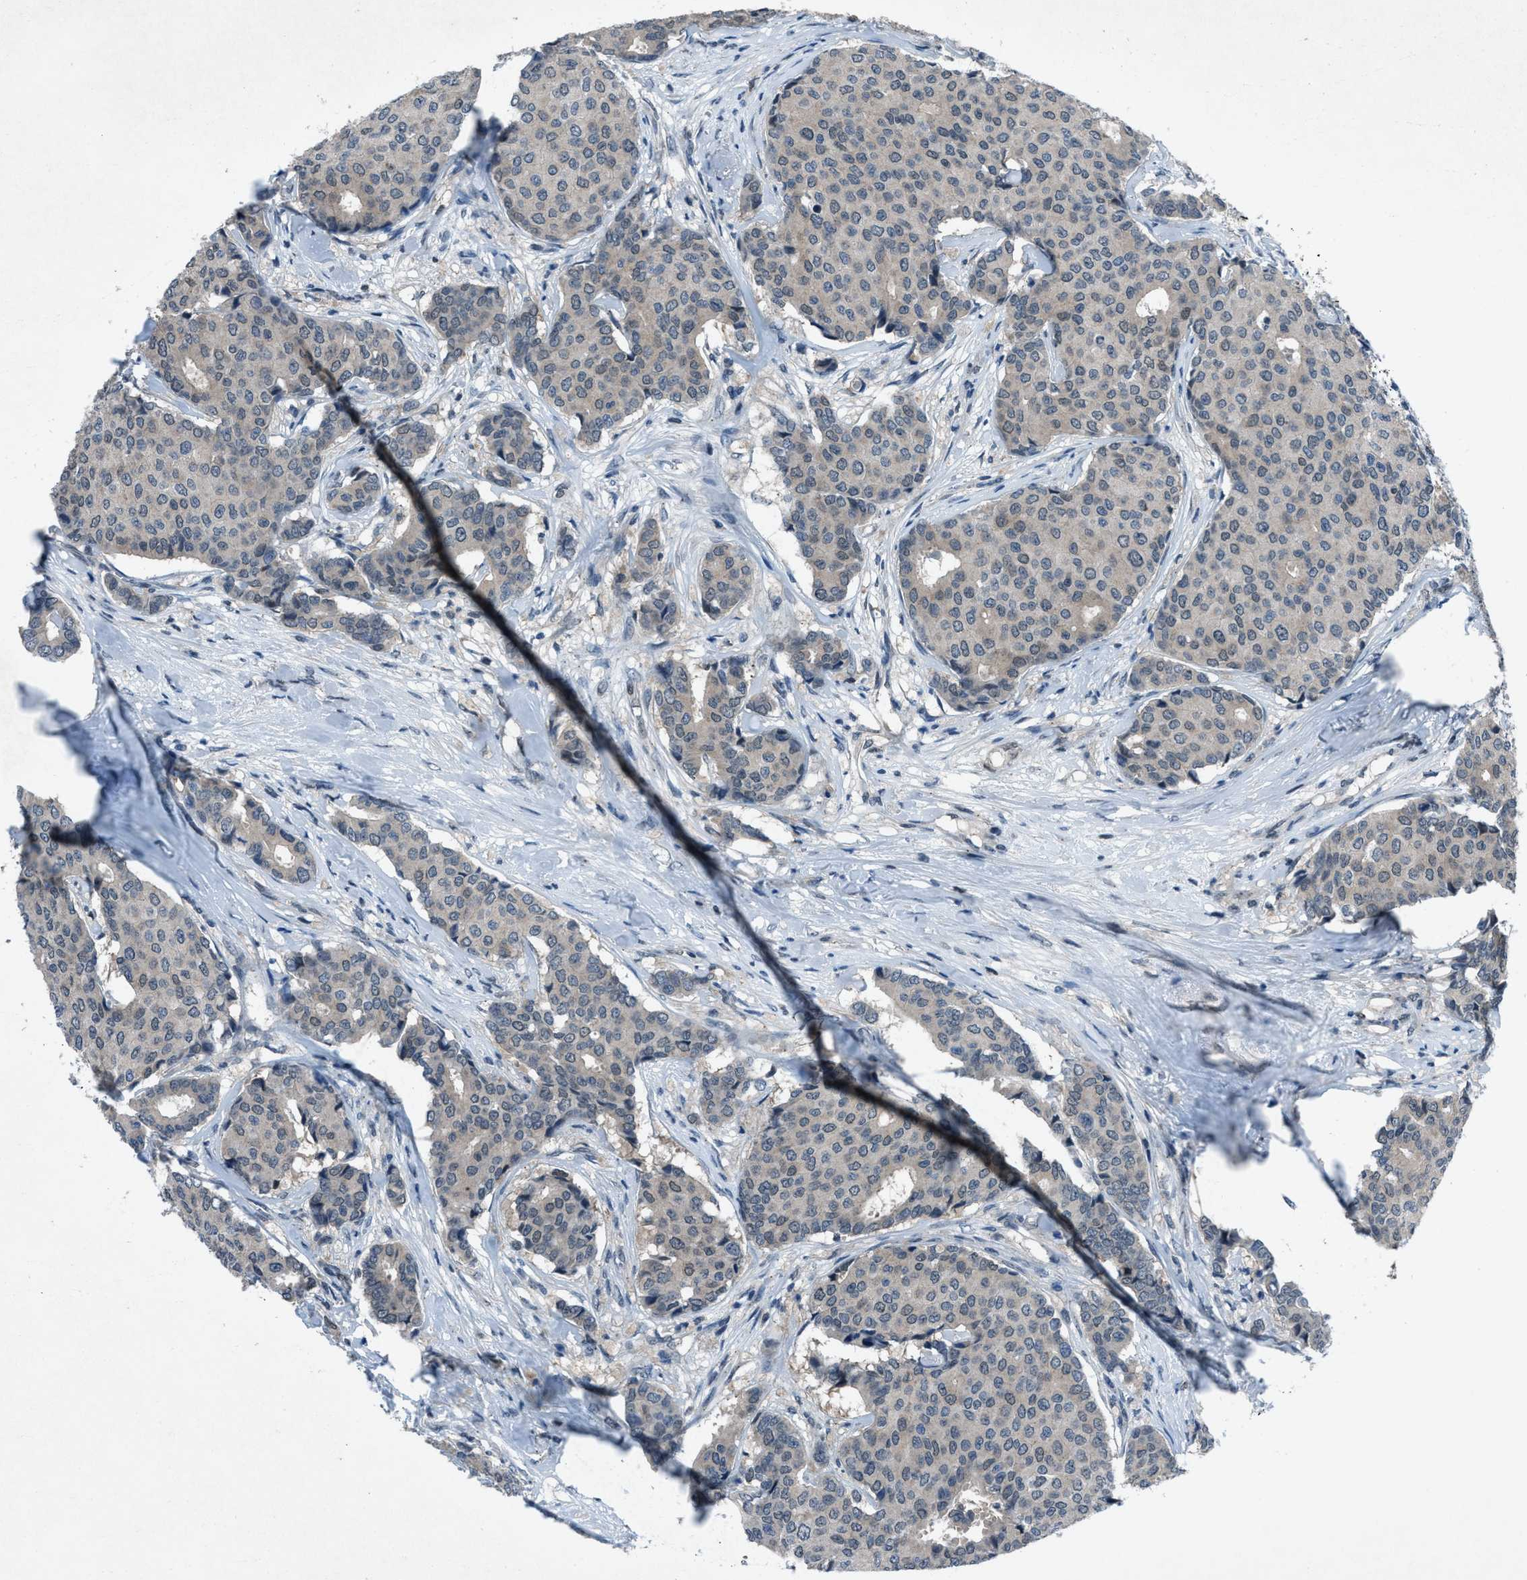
{"staining": {"intensity": "weak", "quantity": "25%-75%", "location": "cytoplasmic/membranous,nuclear"}, "tissue": "breast cancer", "cell_type": "Tumor cells", "image_type": "cancer", "snomed": [{"axis": "morphology", "description": "Duct carcinoma"}, {"axis": "topography", "description": "Breast"}], "caption": "Immunohistochemistry of breast cancer (invasive ductal carcinoma) shows low levels of weak cytoplasmic/membranous and nuclear staining in about 25%-75% of tumor cells. (IHC, brightfield microscopy, high magnification).", "gene": "DUSP19", "patient": {"sex": "female", "age": 75}}